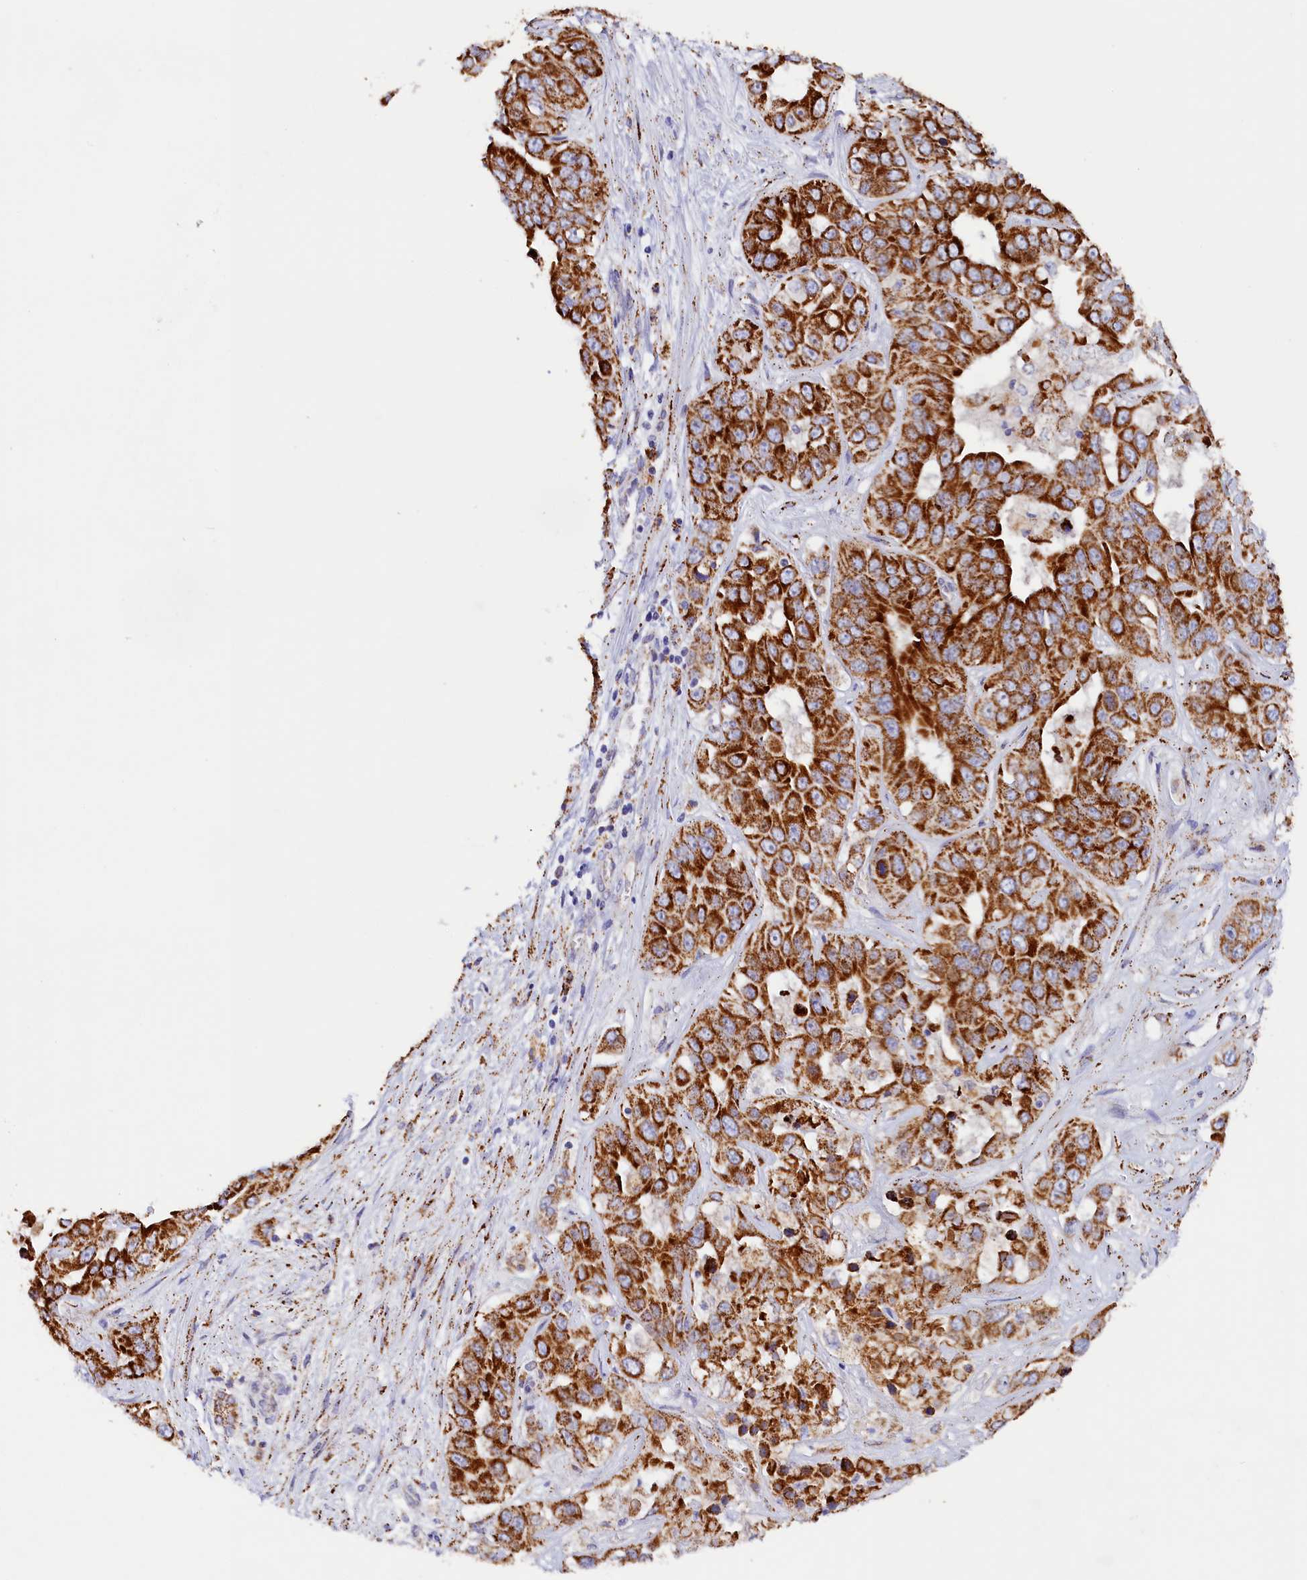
{"staining": {"intensity": "strong", "quantity": ">75%", "location": "cytoplasmic/membranous"}, "tissue": "liver cancer", "cell_type": "Tumor cells", "image_type": "cancer", "snomed": [{"axis": "morphology", "description": "Cholangiocarcinoma"}, {"axis": "topography", "description": "Liver"}], "caption": "The histopathology image reveals a brown stain indicating the presence of a protein in the cytoplasmic/membranous of tumor cells in liver cancer.", "gene": "AKTIP", "patient": {"sex": "female", "age": 52}}